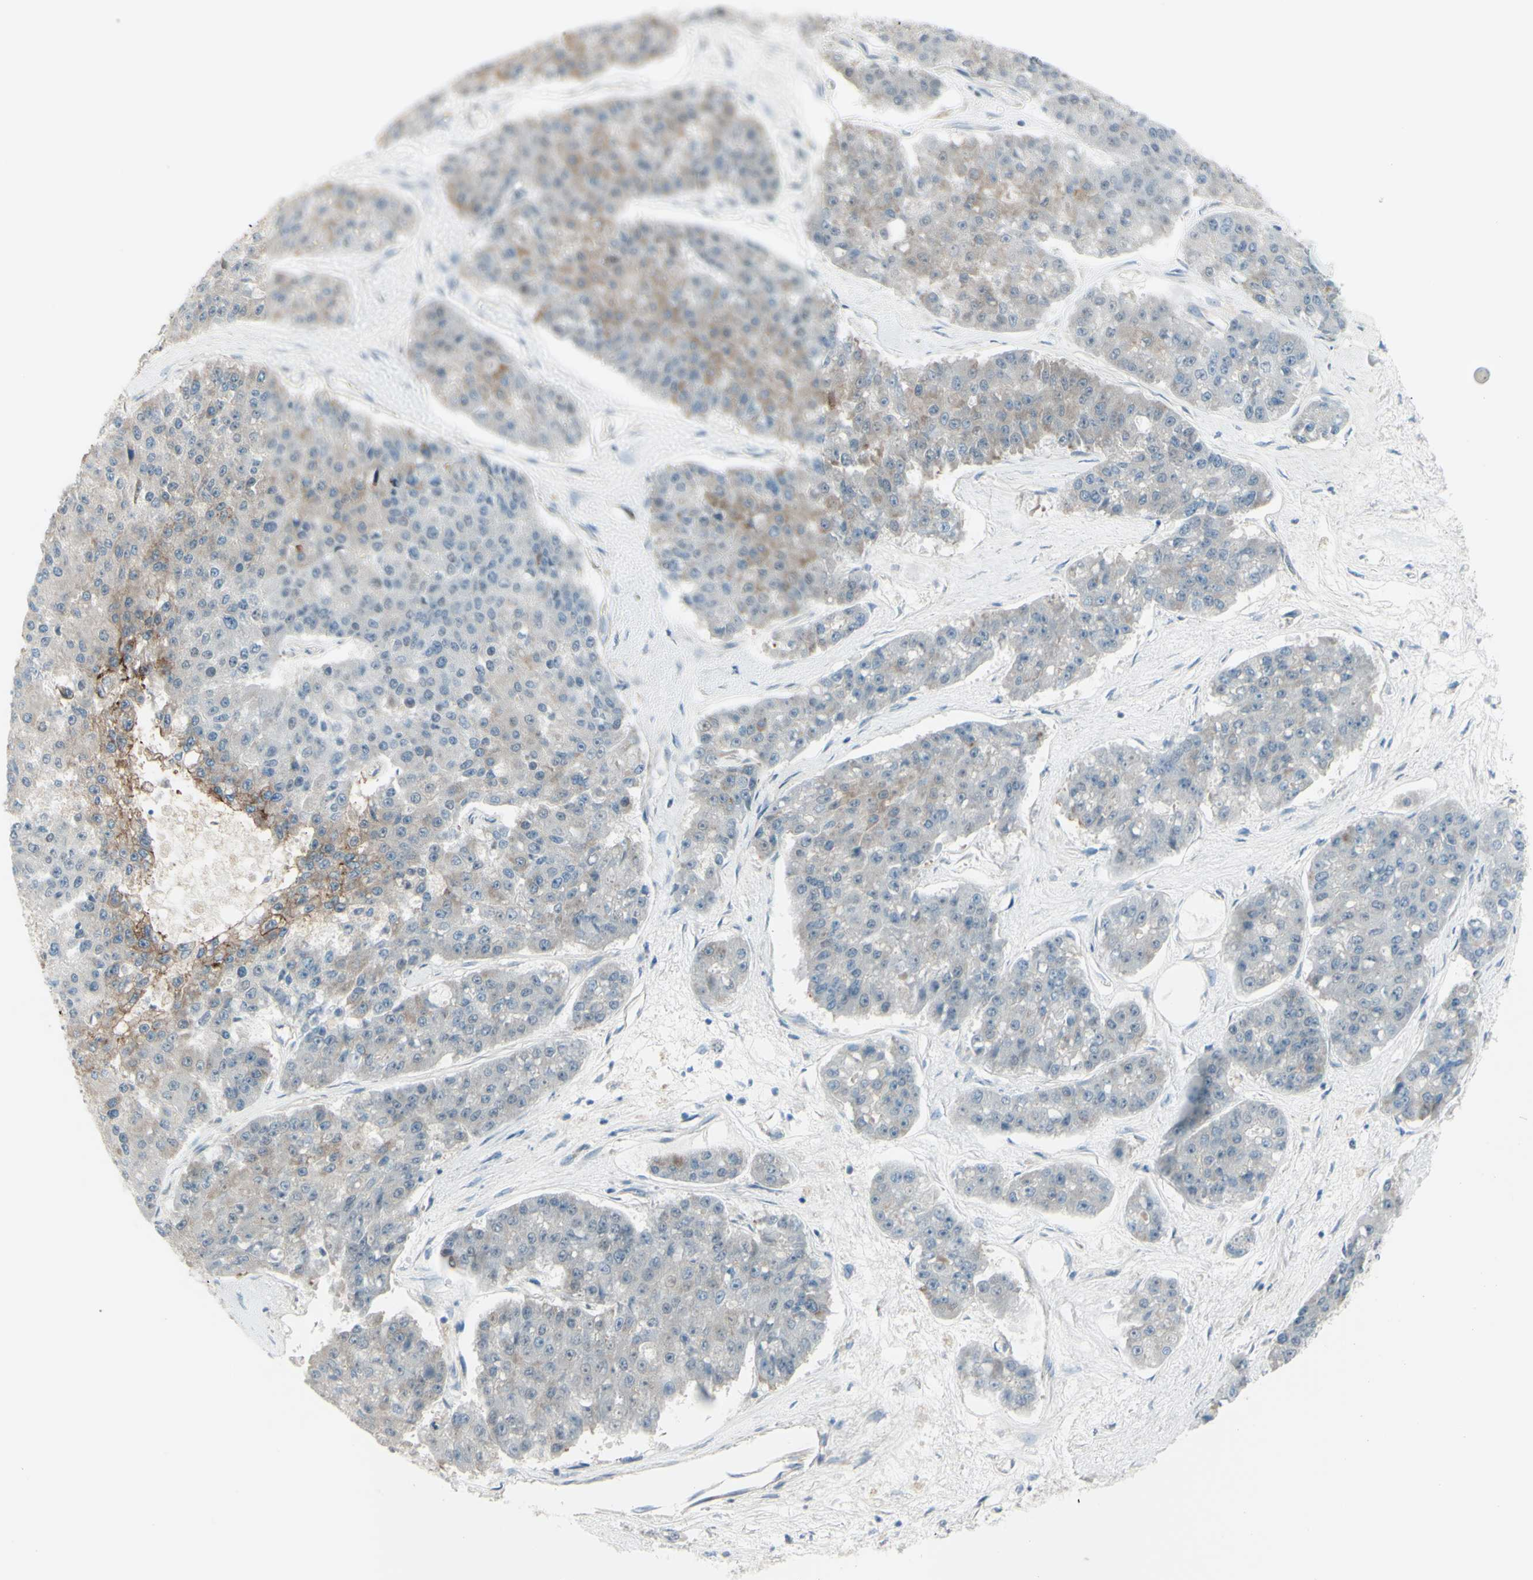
{"staining": {"intensity": "moderate", "quantity": "<25%", "location": "cytoplasmic/membranous"}, "tissue": "pancreatic cancer", "cell_type": "Tumor cells", "image_type": "cancer", "snomed": [{"axis": "morphology", "description": "Adenocarcinoma, NOS"}, {"axis": "topography", "description": "Pancreas"}], "caption": "The photomicrograph shows staining of pancreatic cancer (adenocarcinoma), revealing moderate cytoplasmic/membranous protein positivity (brown color) within tumor cells.", "gene": "LRRK1", "patient": {"sex": "male", "age": 50}}